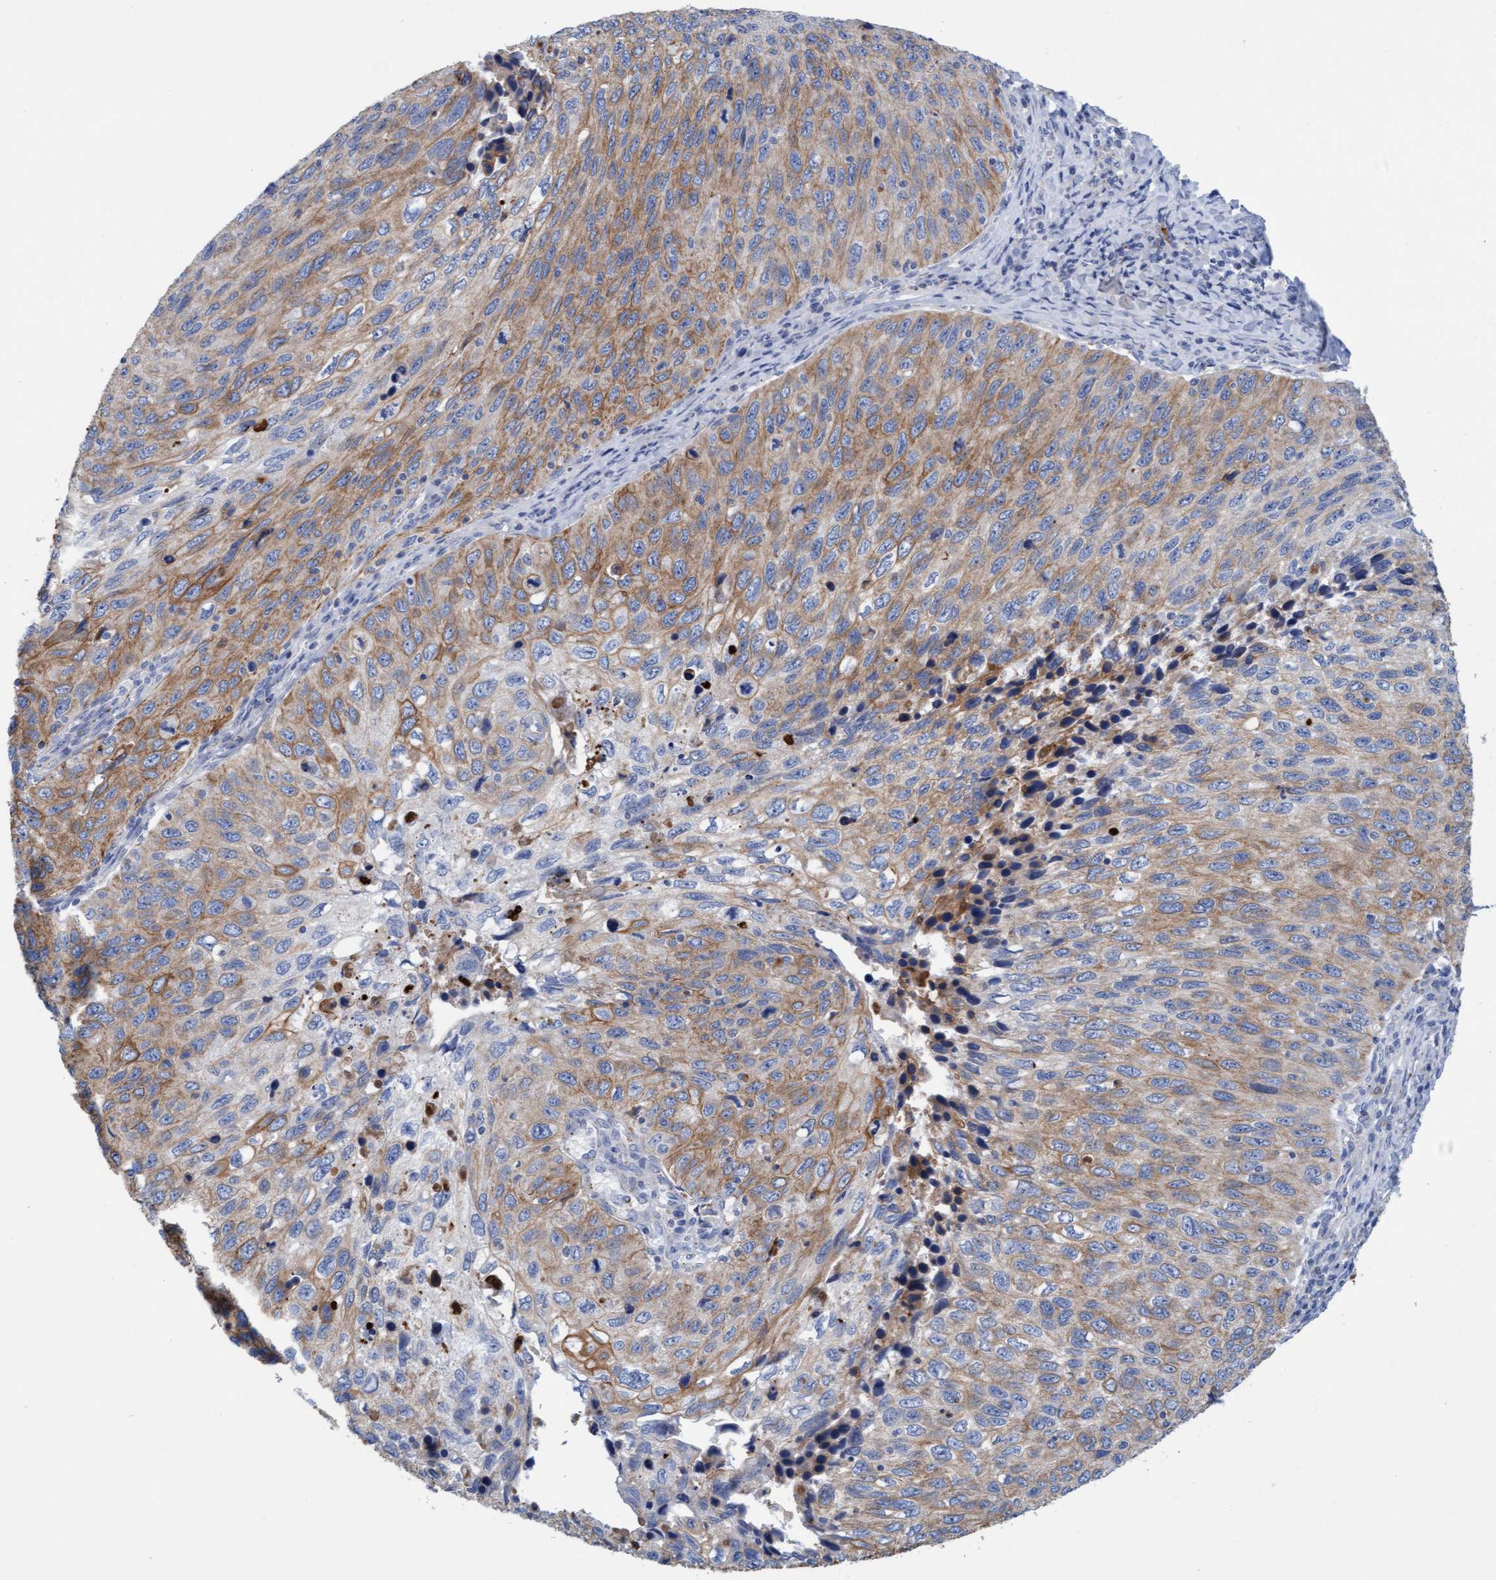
{"staining": {"intensity": "moderate", "quantity": ">75%", "location": "cytoplasmic/membranous"}, "tissue": "cervical cancer", "cell_type": "Tumor cells", "image_type": "cancer", "snomed": [{"axis": "morphology", "description": "Squamous cell carcinoma, NOS"}, {"axis": "topography", "description": "Cervix"}], "caption": "Immunohistochemistry (IHC) (DAB (3,3'-diaminobenzidine)) staining of cervical squamous cell carcinoma exhibits moderate cytoplasmic/membranous protein expression in about >75% of tumor cells.", "gene": "SGSH", "patient": {"sex": "female", "age": 53}}